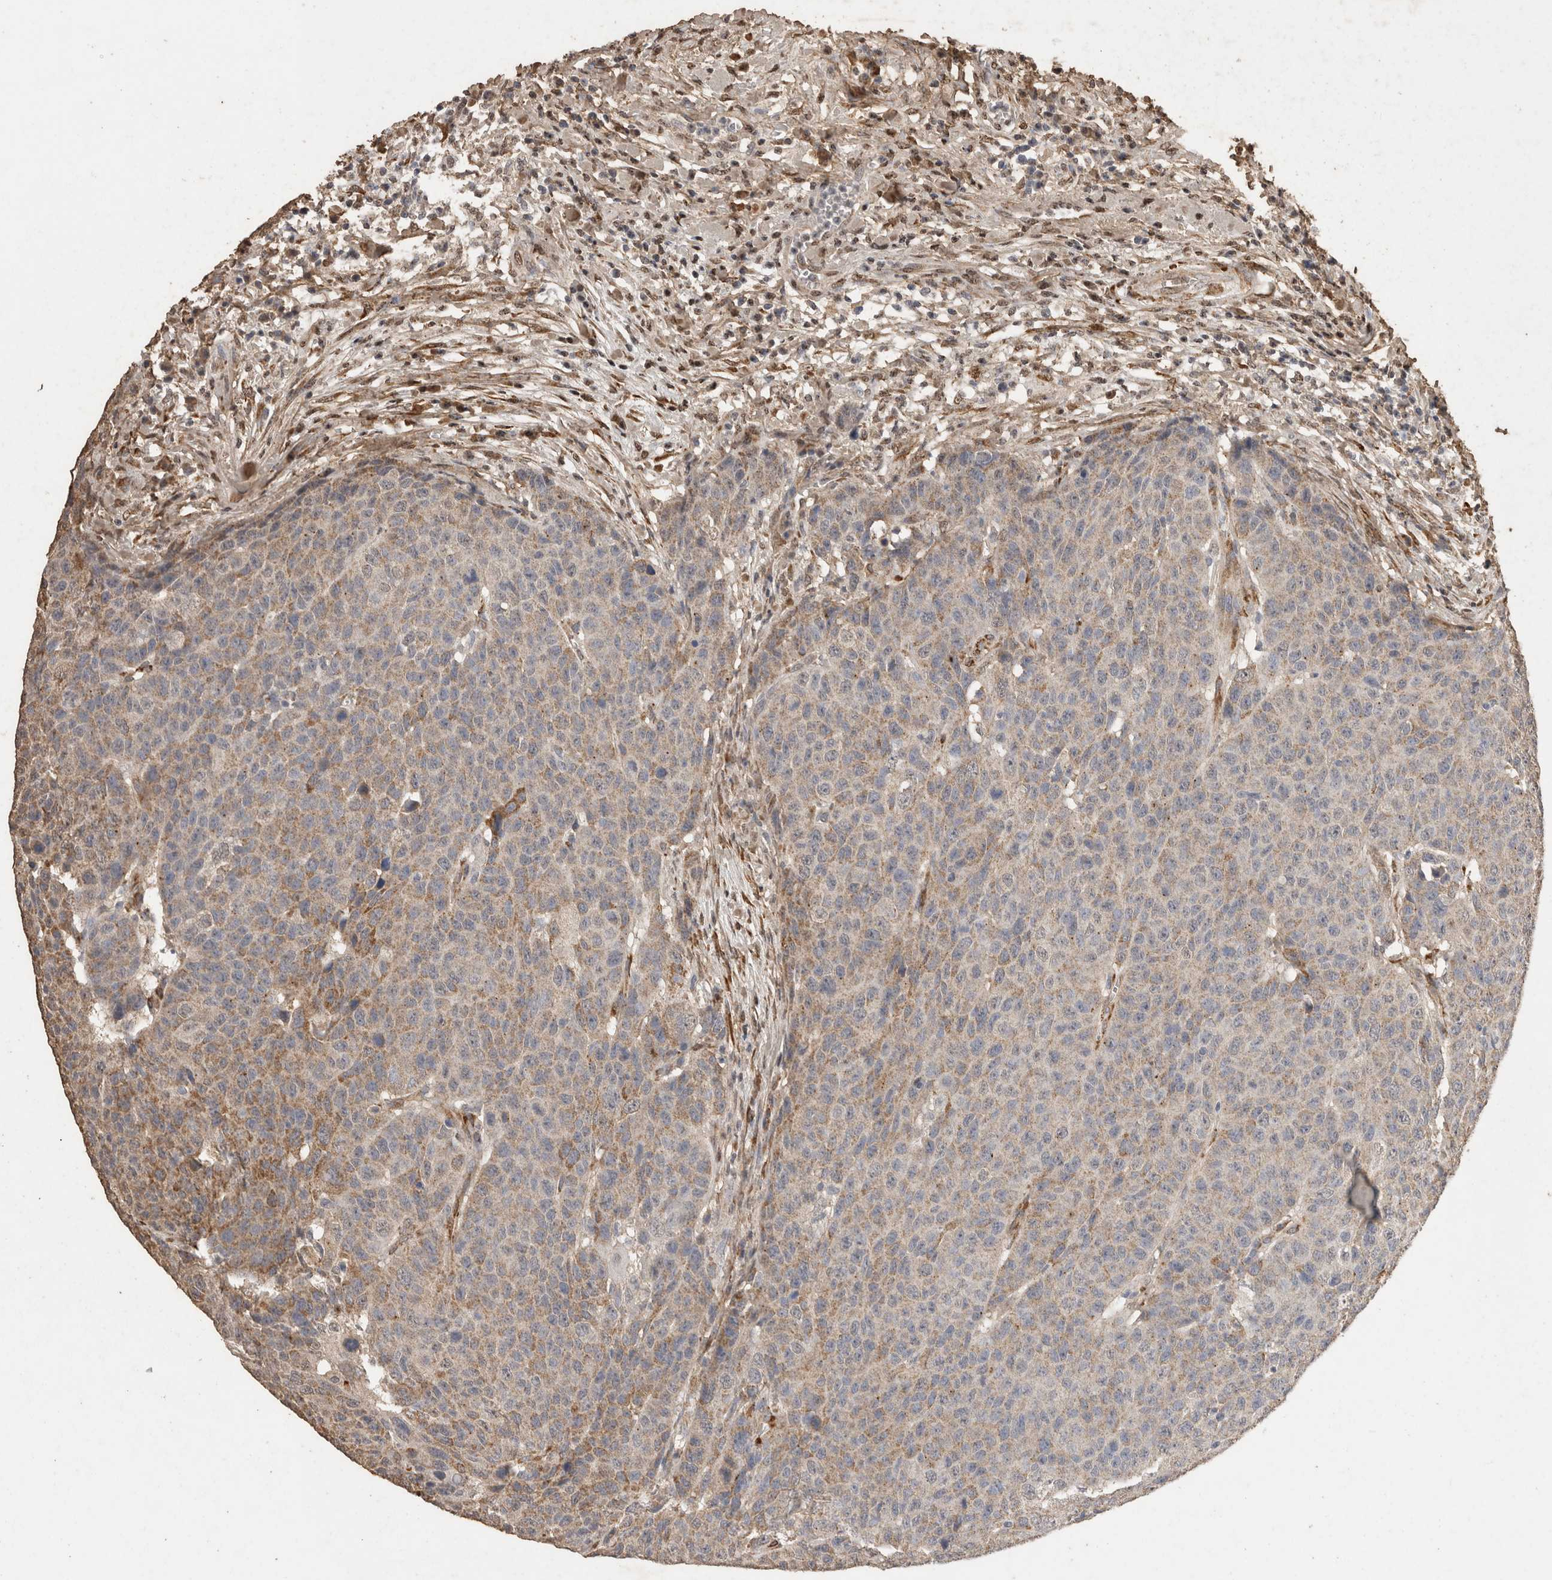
{"staining": {"intensity": "moderate", "quantity": ">75%", "location": "cytoplasmic/membranous"}, "tissue": "head and neck cancer", "cell_type": "Tumor cells", "image_type": "cancer", "snomed": [{"axis": "morphology", "description": "Squamous cell carcinoma, NOS"}, {"axis": "topography", "description": "Head-Neck"}], "caption": "Squamous cell carcinoma (head and neck) stained with a protein marker reveals moderate staining in tumor cells.", "gene": "C1QTNF5", "patient": {"sex": "male", "age": 66}}